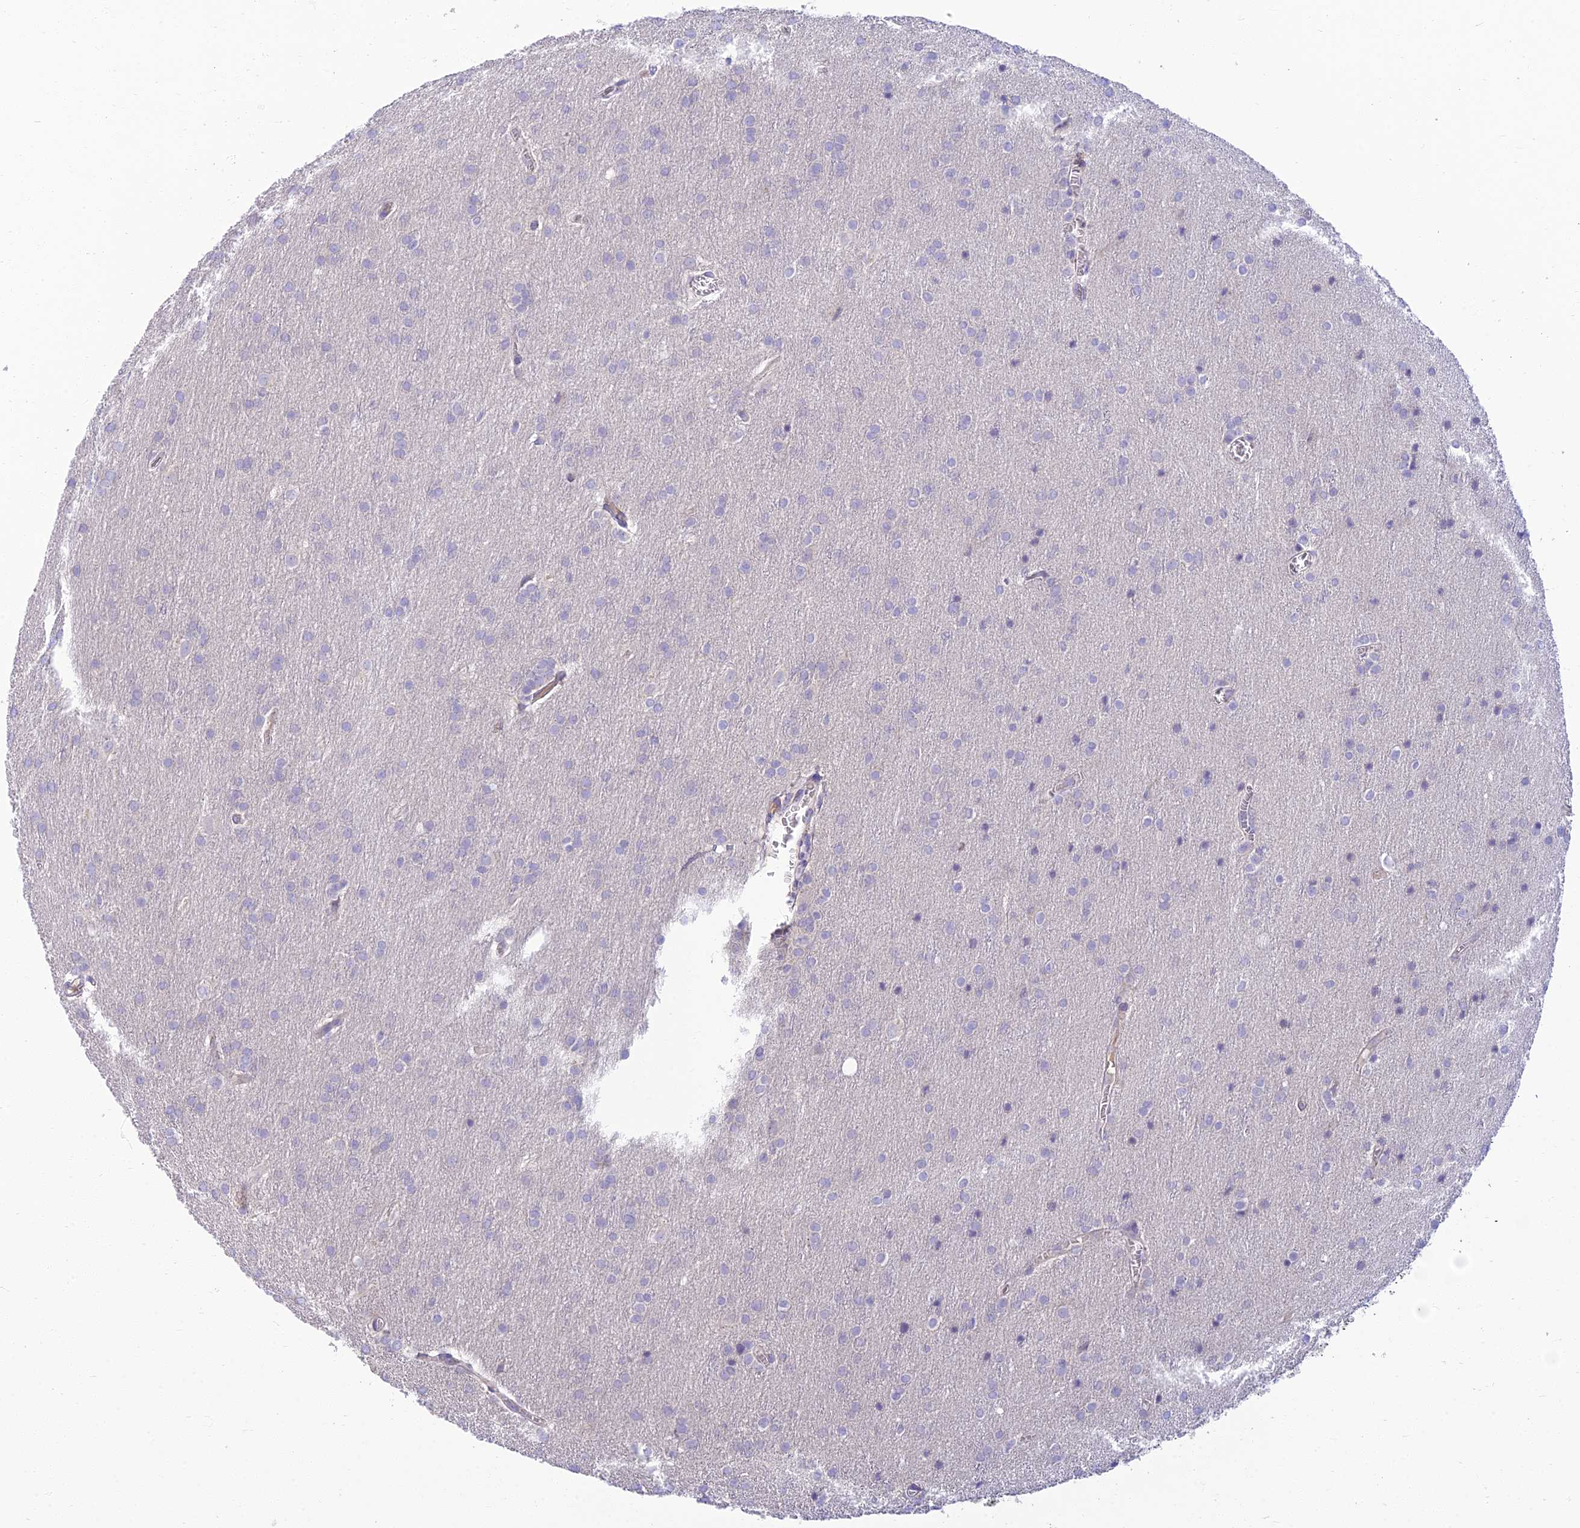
{"staining": {"intensity": "negative", "quantity": "none", "location": "none"}, "tissue": "glioma", "cell_type": "Tumor cells", "image_type": "cancer", "snomed": [{"axis": "morphology", "description": "Glioma, malignant, Low grade"}, {"axis": "topography", "description": "Brain"}], "caption": "IHC of human glioma reveals no staining in tumor cells.", "gene": "CLIP4", "patient": {"sex": "female", "age": 32}}